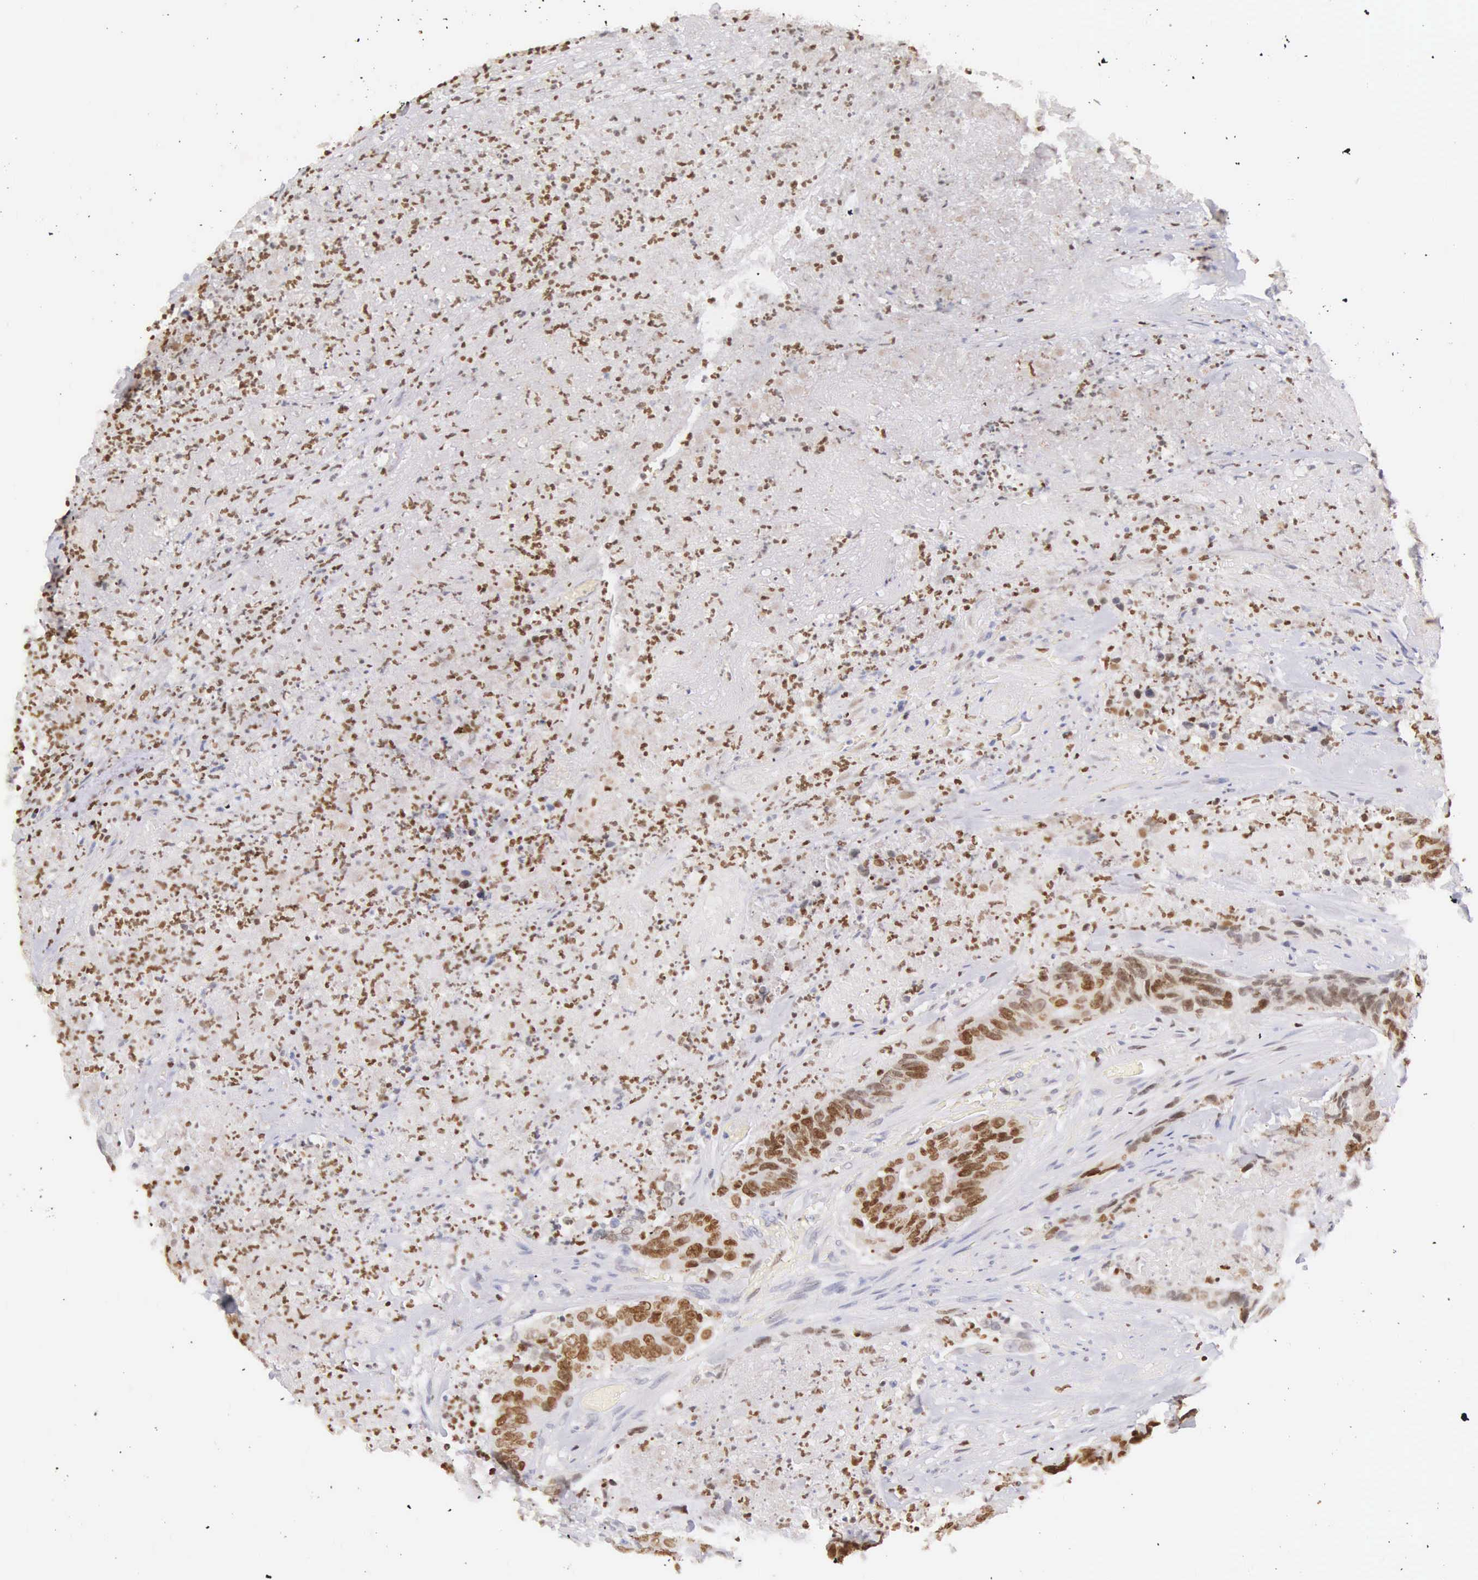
{"staining": {"intensity": "moderate", "quantity": ">75%", "location": "nuclear"}, "tissue": "colorectal cancer", "cell_type": "Tumor cells", "image_type": "cancer", "snomed": [{"axis": "morphology", "description": "Adenocarcinoma, NOS"}, {"axis": "topography", "description": "Rectum"}], "caption": "Adenocarcinoma (colorectal) stained with a brown dye shows moderate nuclear positive positivity in approximately >75% of tumor cells.", "gene": "VRK1", "patient": {"sex": "female", "age": 65}}